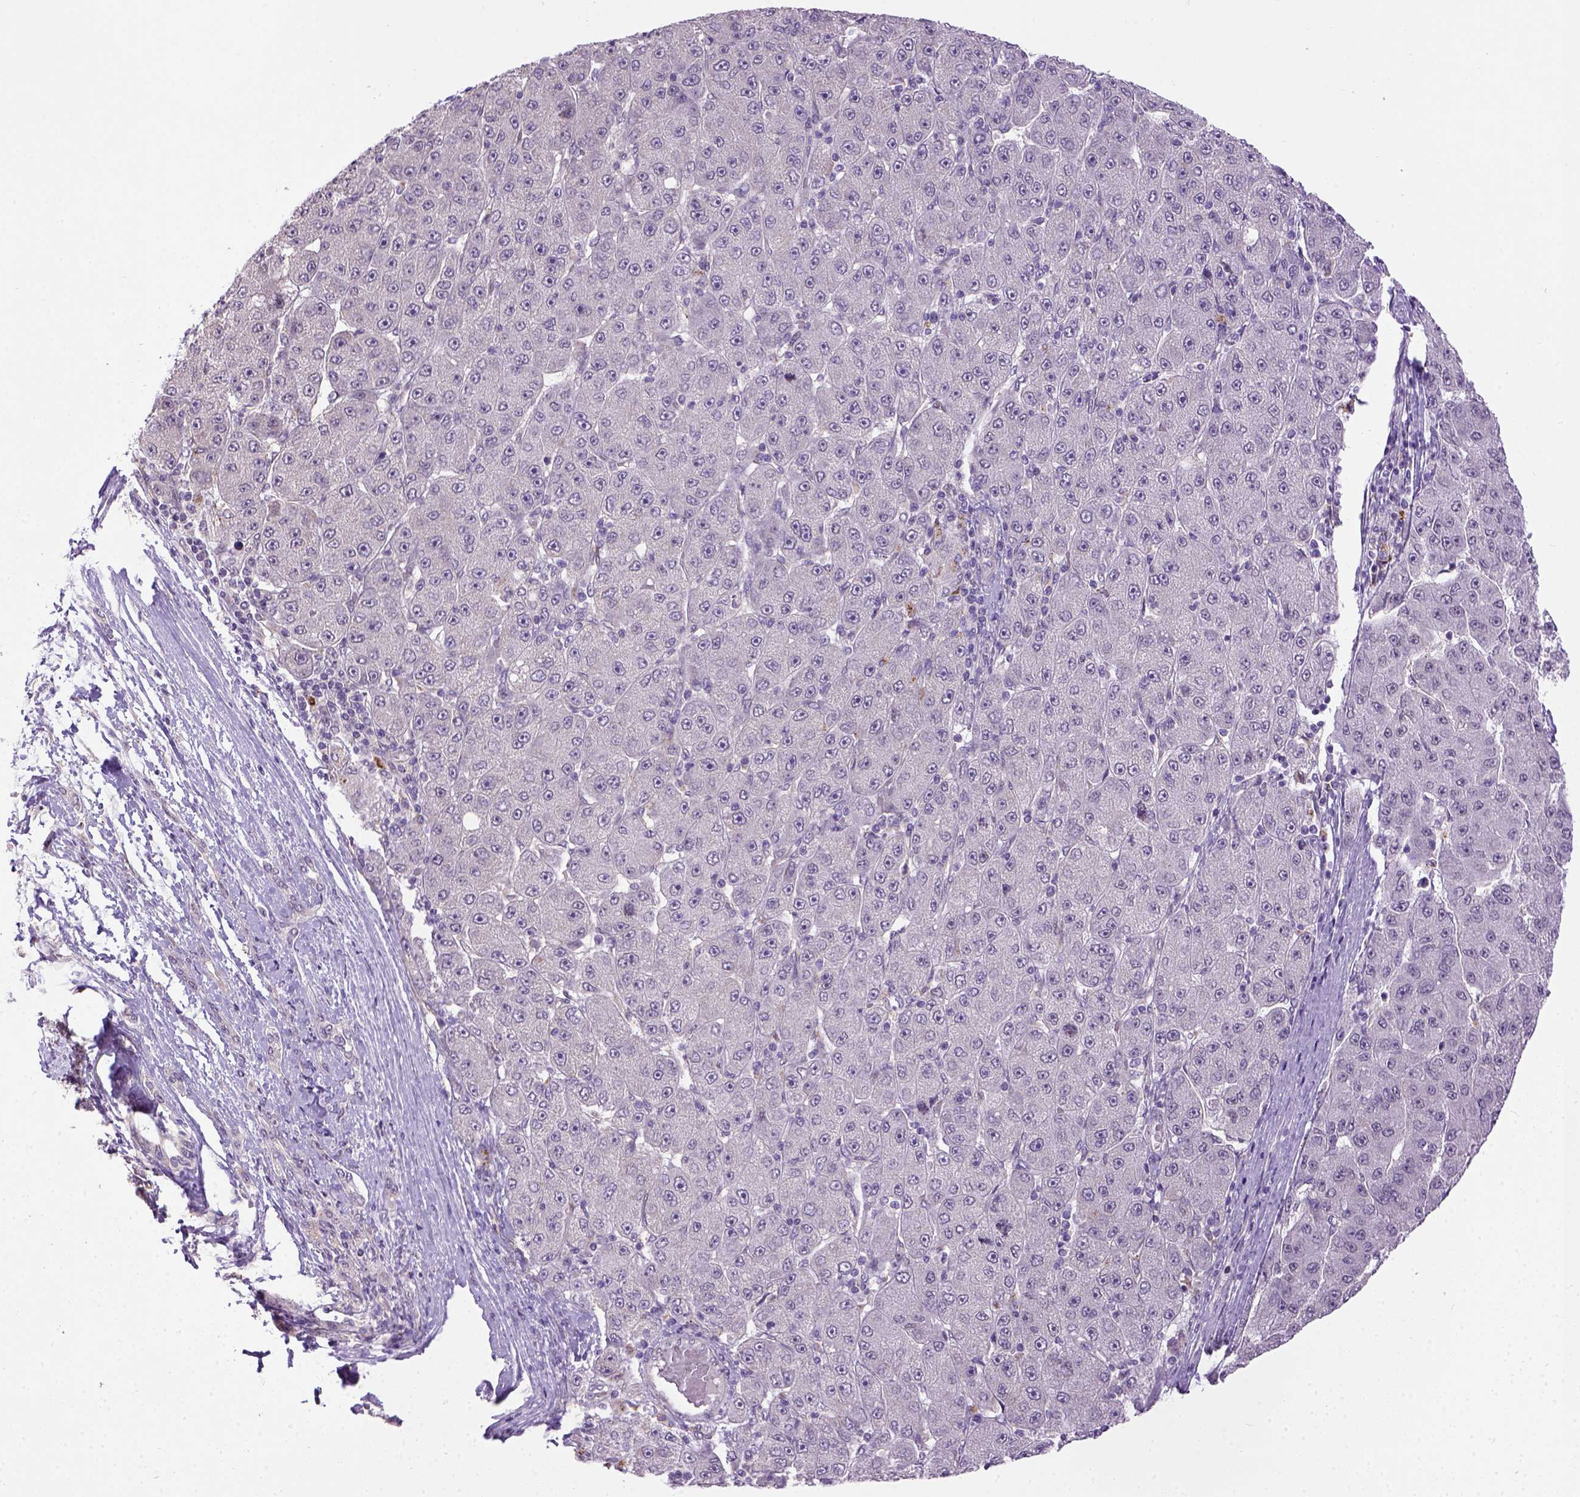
{"staining": {"intensity": "negative", "quantity": "none", "location": "none"}, "tissue": "liver cancer", "cell_type": "Tumor cells", "image_type": "cancer", "snomed": [{"axis": "morphology", "description": "Carcinoma, Hepatocellular, NOS"}, {"axis": "topography", "description": "Liver"}], "caption": "Tumor cells are negative for brown protein staining in hepatocellular carcinoma (liver).", "gene": "KAZN", "patient": {"sex": "male", "age": 67}}